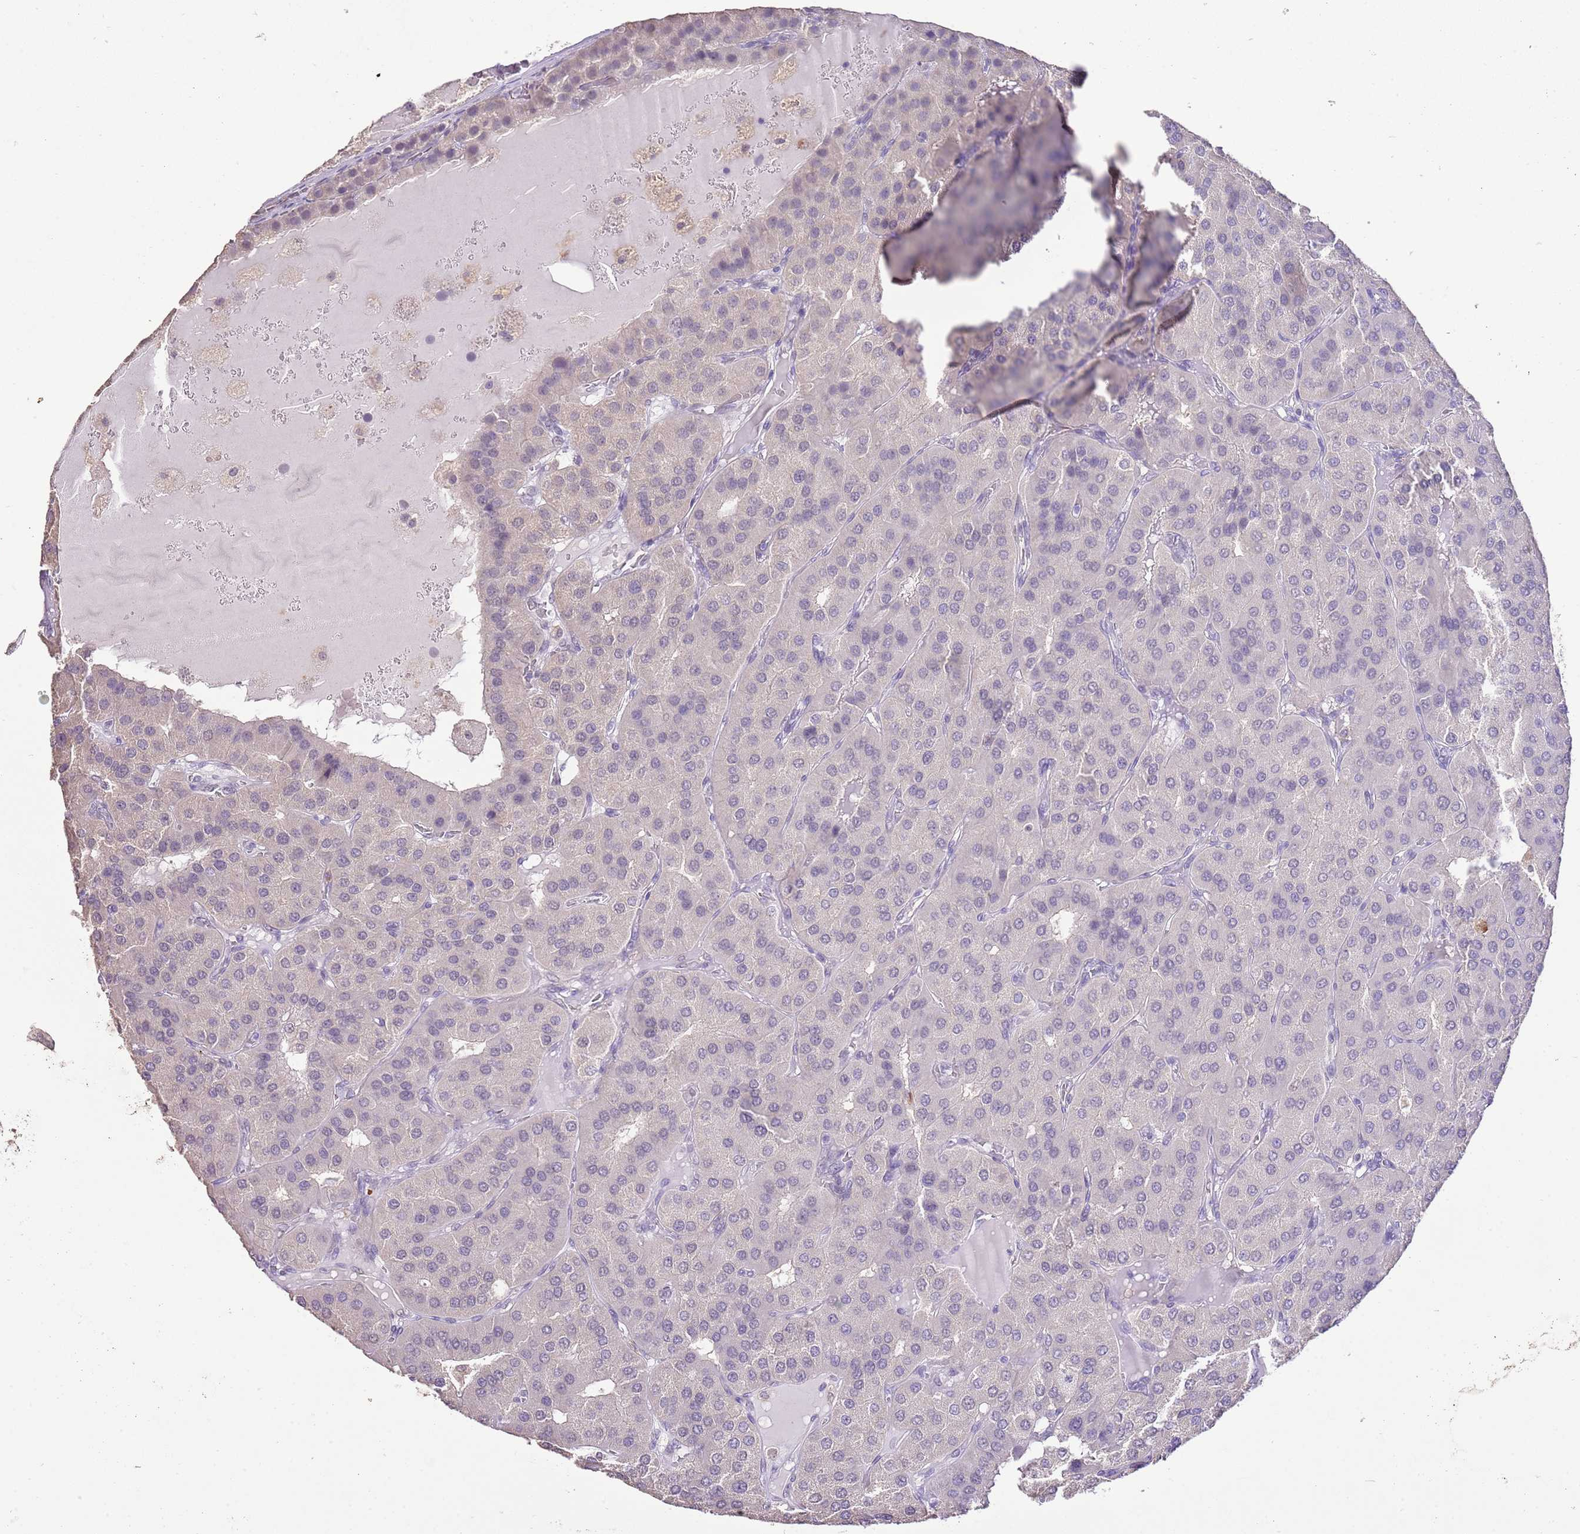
{"staining": {"intensity": "negative", "quantity": "none", "location": "none"}, "tissue": "parathyroid gland", "cell_type": "Glandular cells", "image_type": "normal", "snomed": [{"axis": "morphology", "description": "Normal tissue, NOS"}, {"axis": "morphology", "description": "Adenoma, NOS"}, {"axis": "topography", "description": "Parathyroid gland"}], "caption": "DAB (3,3'-diaminobenzidine) immunohistochemical staining of normal parathyroid gland displays no significant staining in glandular cells.", "gene": "IZUMO4", "patient": {"sex": "female", "age": 86}}